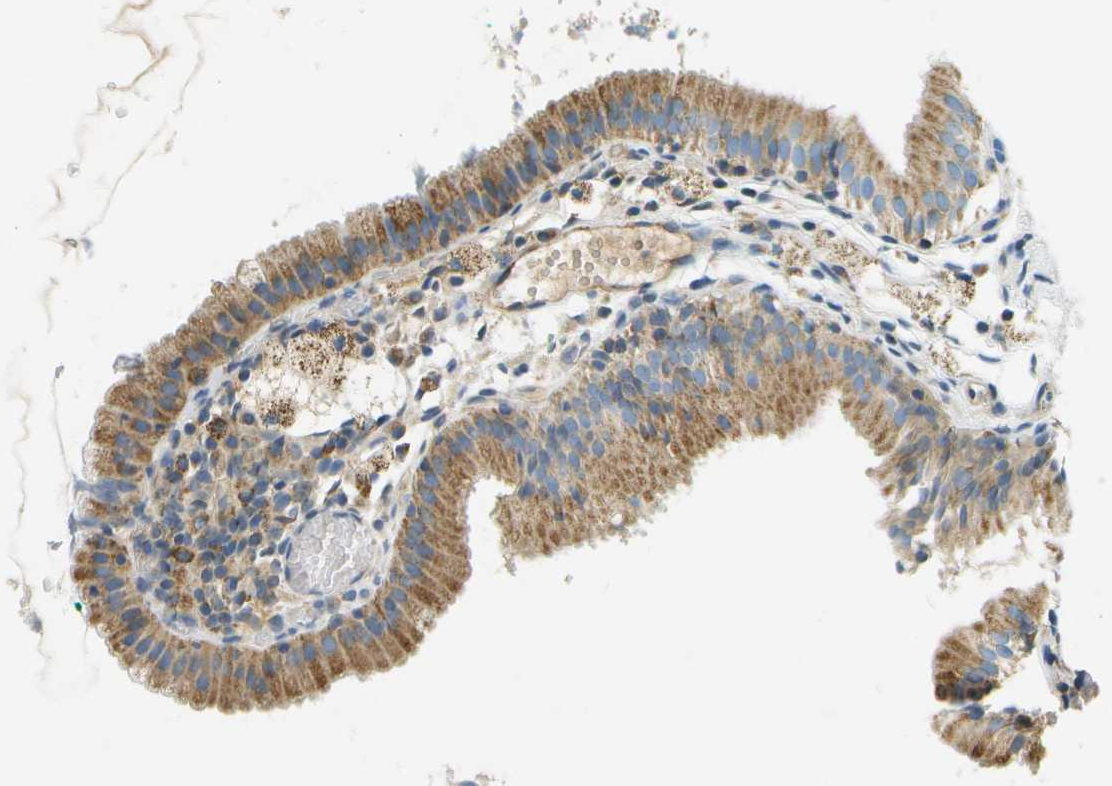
{"staining": {"intensity": "moderate", "quantity": ">75%", "location": "cytoplasmic/membranous"}, "tissue": "gallbladder", "cell_type": "Glandular cells", "image_type": "normal", "snomed": [{"axis": "morphology", "description": "Normal tissue, NOS"}, {"axis": "topography", "description": "Gallbladder"}], "caption": "Gallbladder stained with immunohistochemistry (IHC) demonstrates moderate cytoplasmic/membranous expression in approximately >75% of glandular cells.", "gene": "HLCS", "patient": {"sex": "female", "age": 26}}